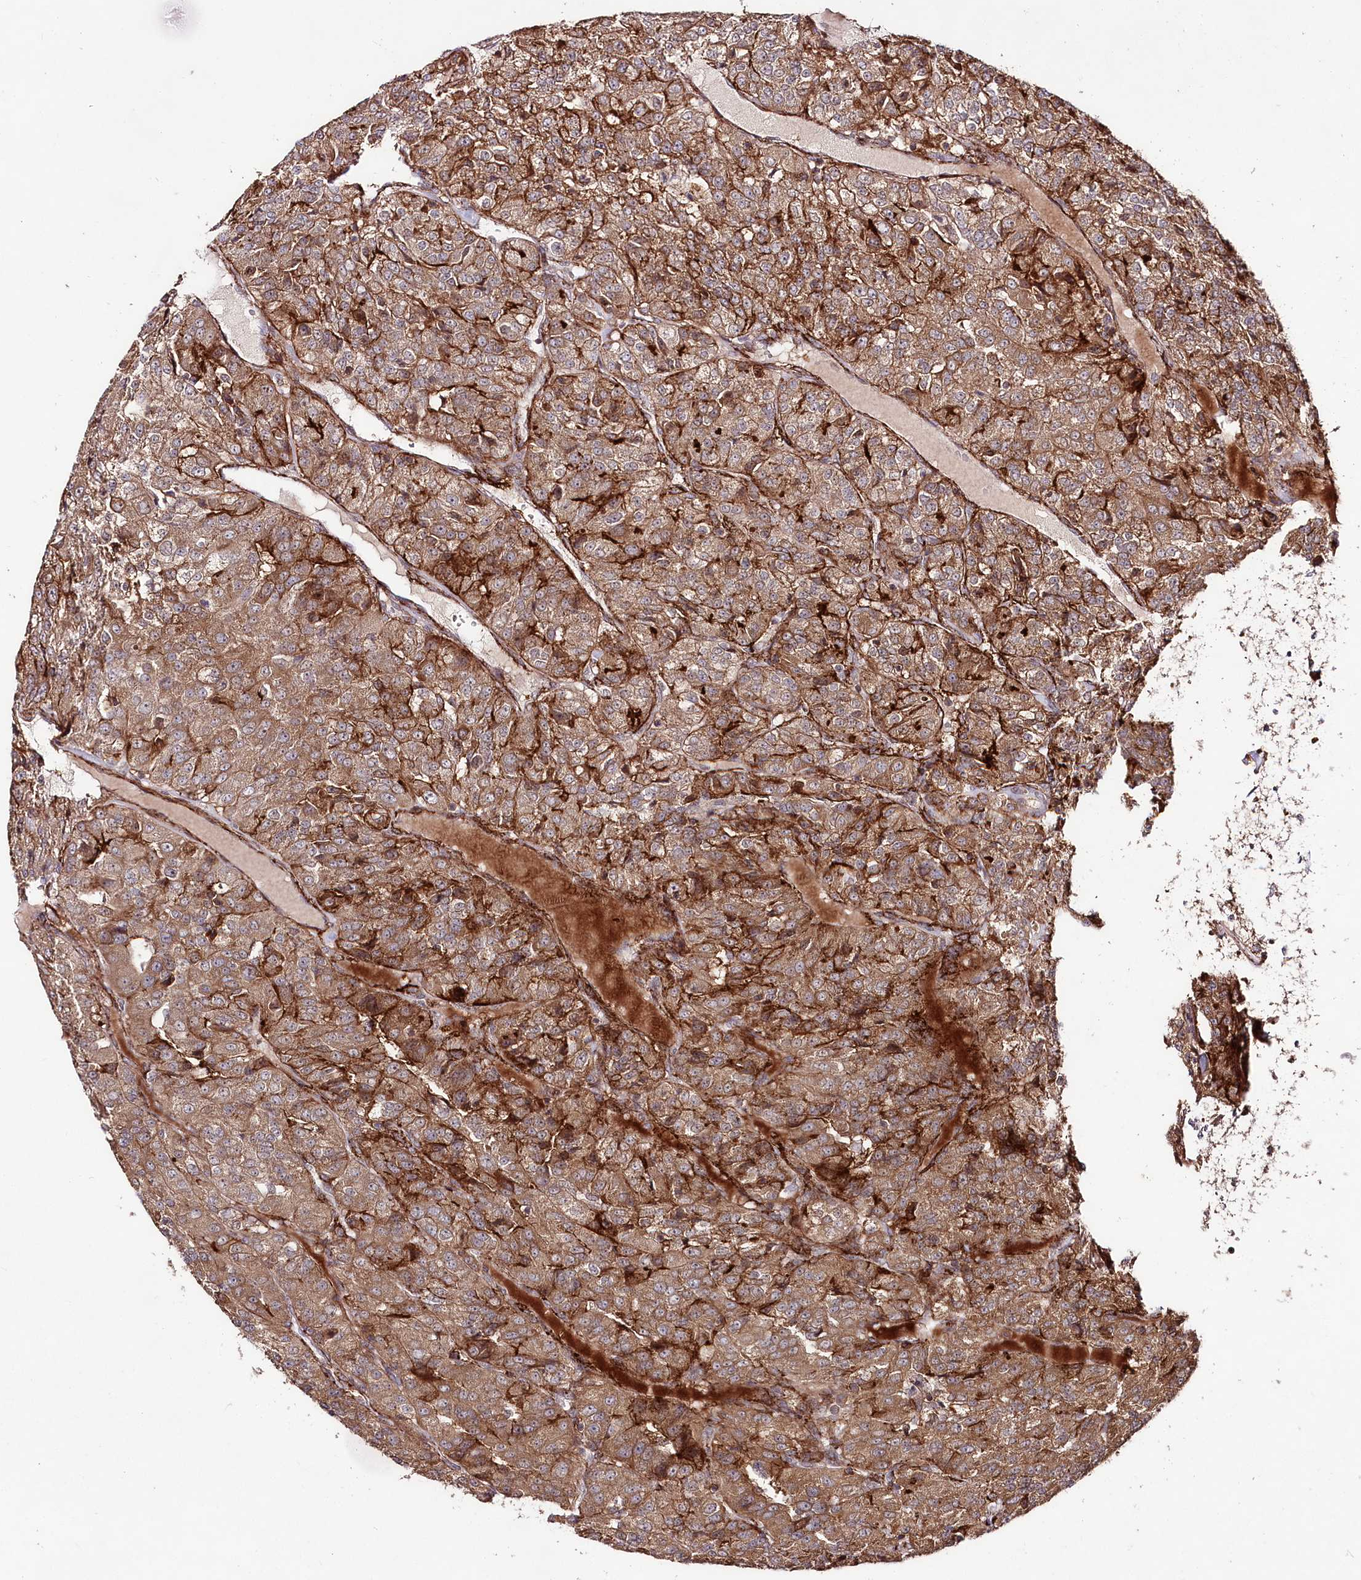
{"staining": {"intensity": "moderate", "quantity": ">75%", "location": "cytoplasmic/membranous"}, "tissue": "renal cancer", "cell_type": "Tumor cells", "image_type": "cancer", "snomed": [{"axis": "morphology", "description": "Adenocarcinoma, NOS"}, {"axis": "topography", "description": "Kidney"}], "caption": "Immunohistochemistry (DAB (3,3'-diaminobenzidine)) staining of adenocarcinoma (renal) displays moderate cytoplasmic/membranous protein staining in approximately >75% of tumor cells.", "gene": "PHLDB1", "patient": {"sex": "female", "age": 63}}